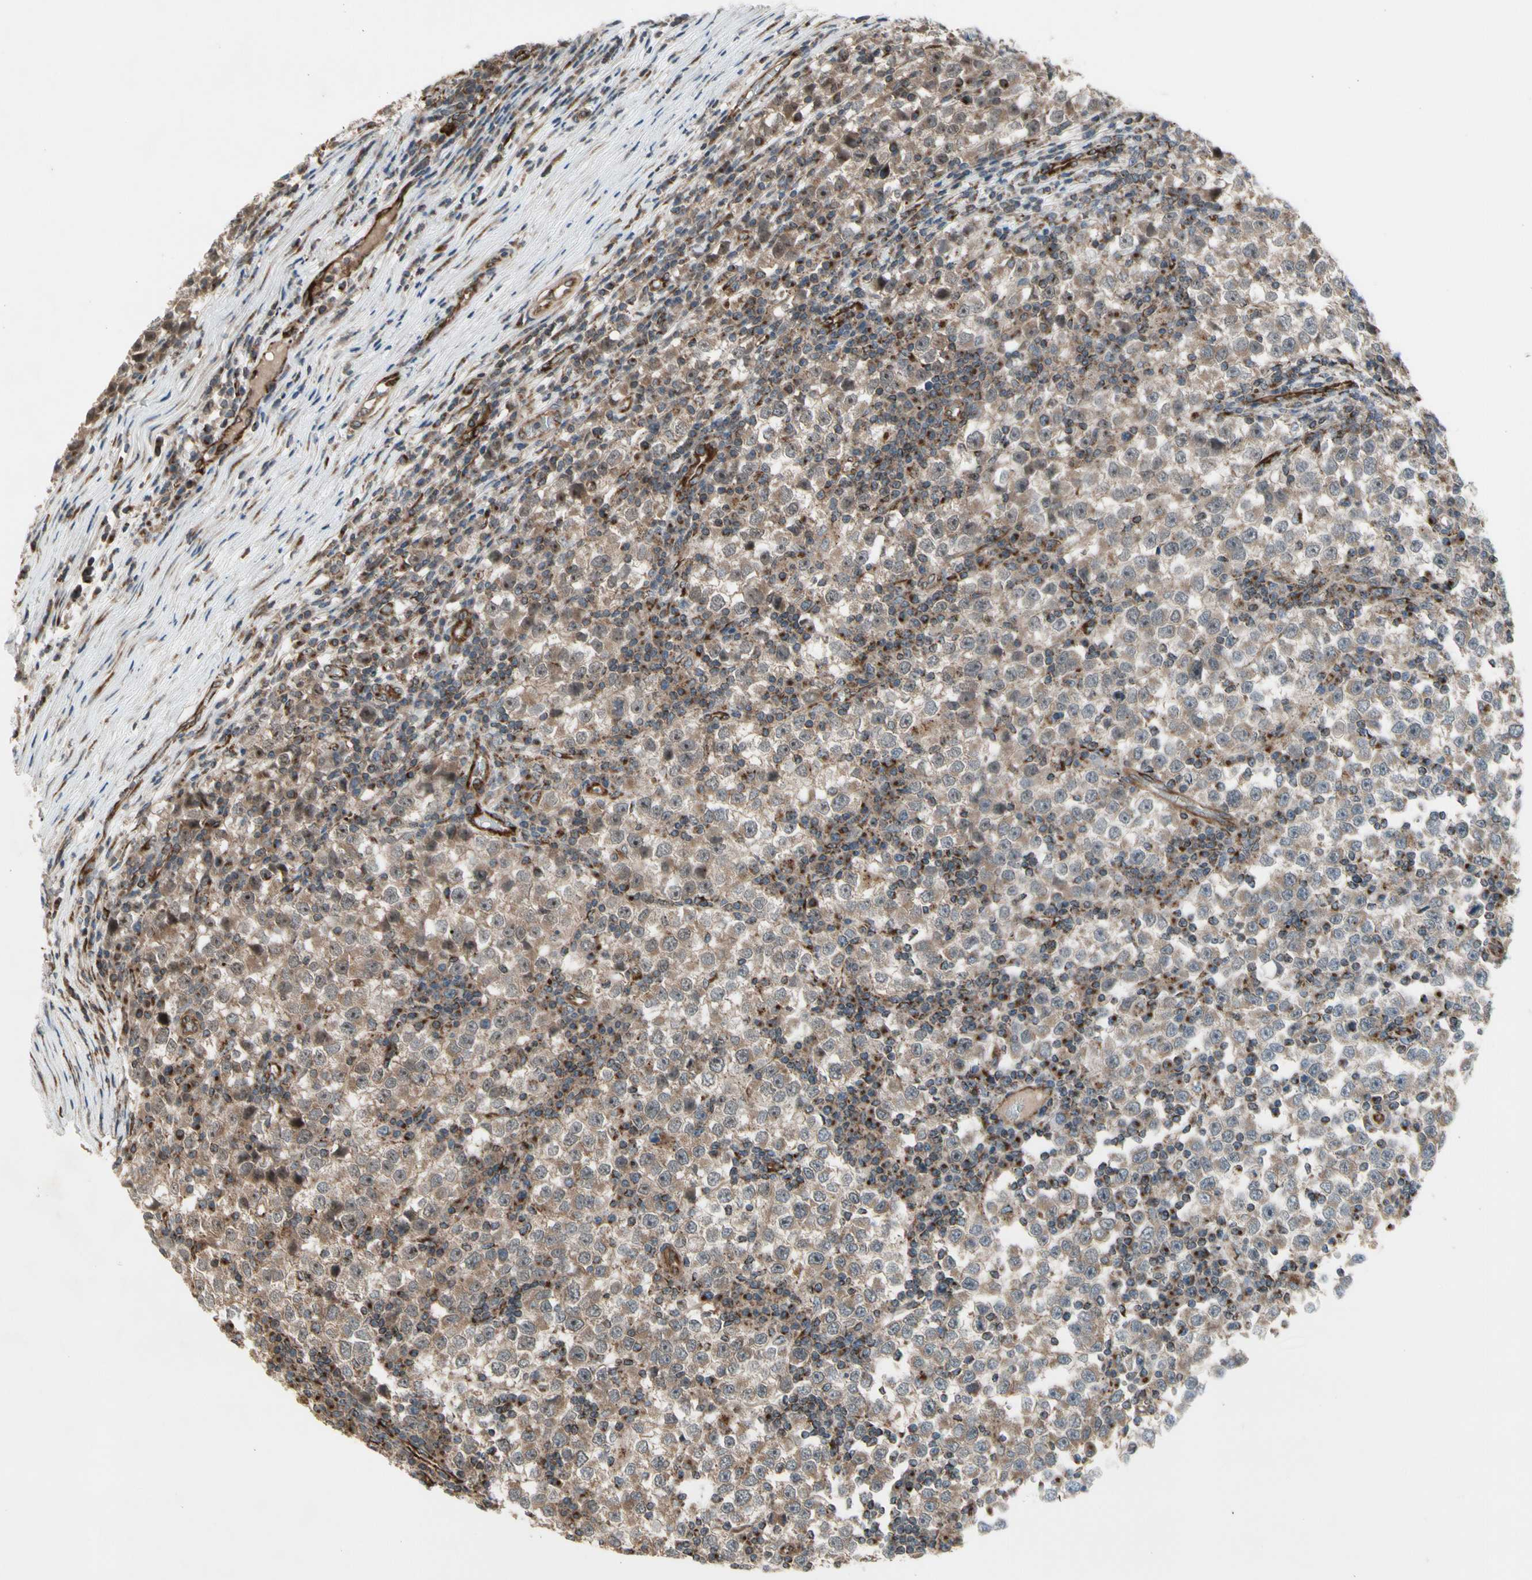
{"staining": {"intensity": "moderate", "quantity": ">75%", "location": "cytoplasmic/membranous"}, "tissue": "testis cancer", "cell_type": "Tumor cells", "image_type": "cancer", "snomed": [{"axis": "morphology", "description": "Seminoma, NOS"}, {"axis": "topography", "description": "Testis"}], "caption": "Immunohistochemical staining of human testis cancer exhibits medium levels of moderate cytoplasmic/membranous protein positivity in about >75% of tumor cells.", "gene": "SLC39A9", "patient": {"sex": "male", "age": 65}}